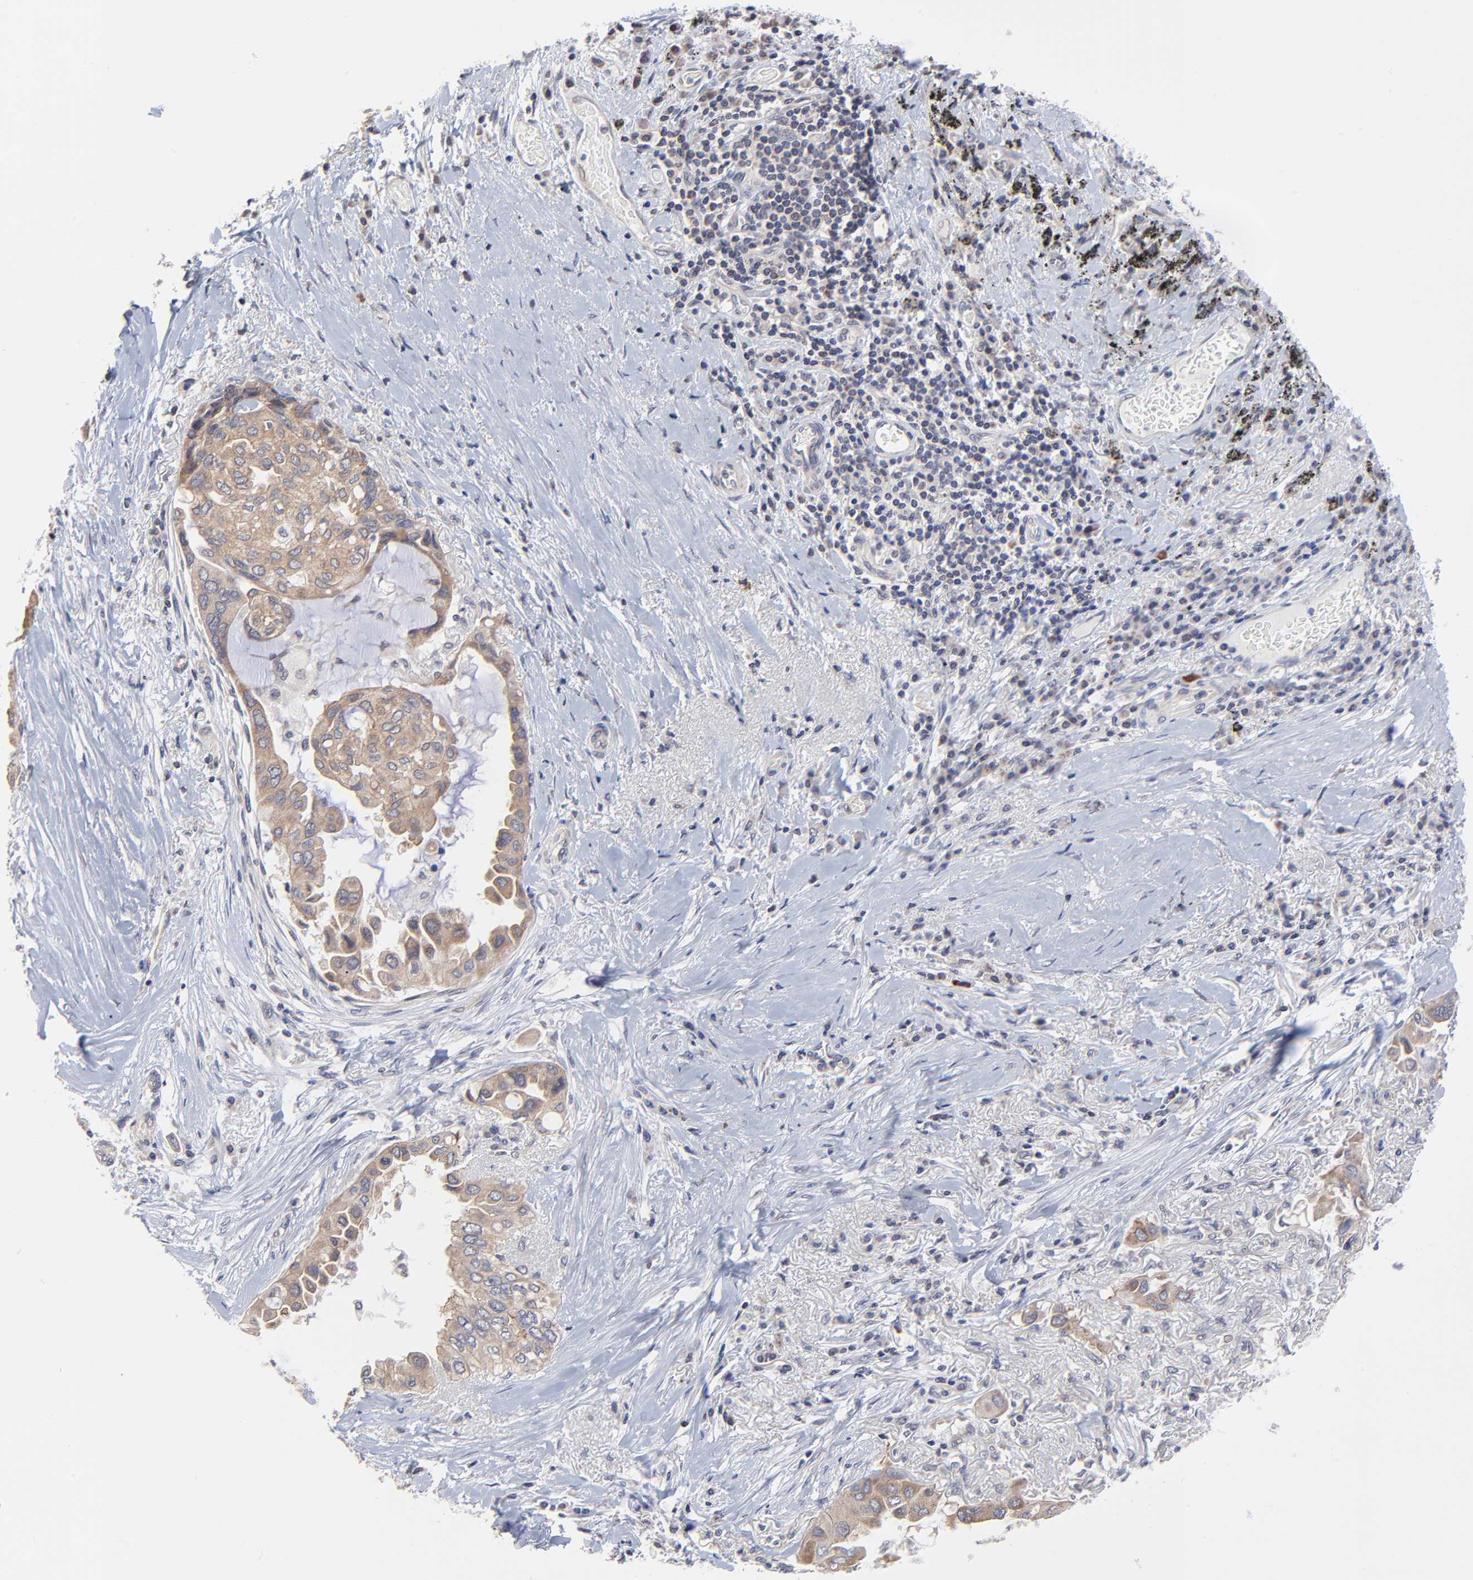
{"staining": {"intensity": "weak", "quantity": ">75%", "location": "cytoplasmic/membranous"}, "tissue": "lung cancer", "cell_type": "Tumor cells", "image_type": "cancer", "snomed": [{"axis": "morphology", "description": "Adenocarcinoma, NOS"}, {"axis": "topography", "description": "Lung"}], "caption": "Immunohistochemical staining of human adenocarcinoma (lung) demonstrates weak cytoplasmic/membranous protein positivity in approximately >75% of tumor cells.", "gene": "FBXO8", "patient": {"sex": "female", "age": 76}}